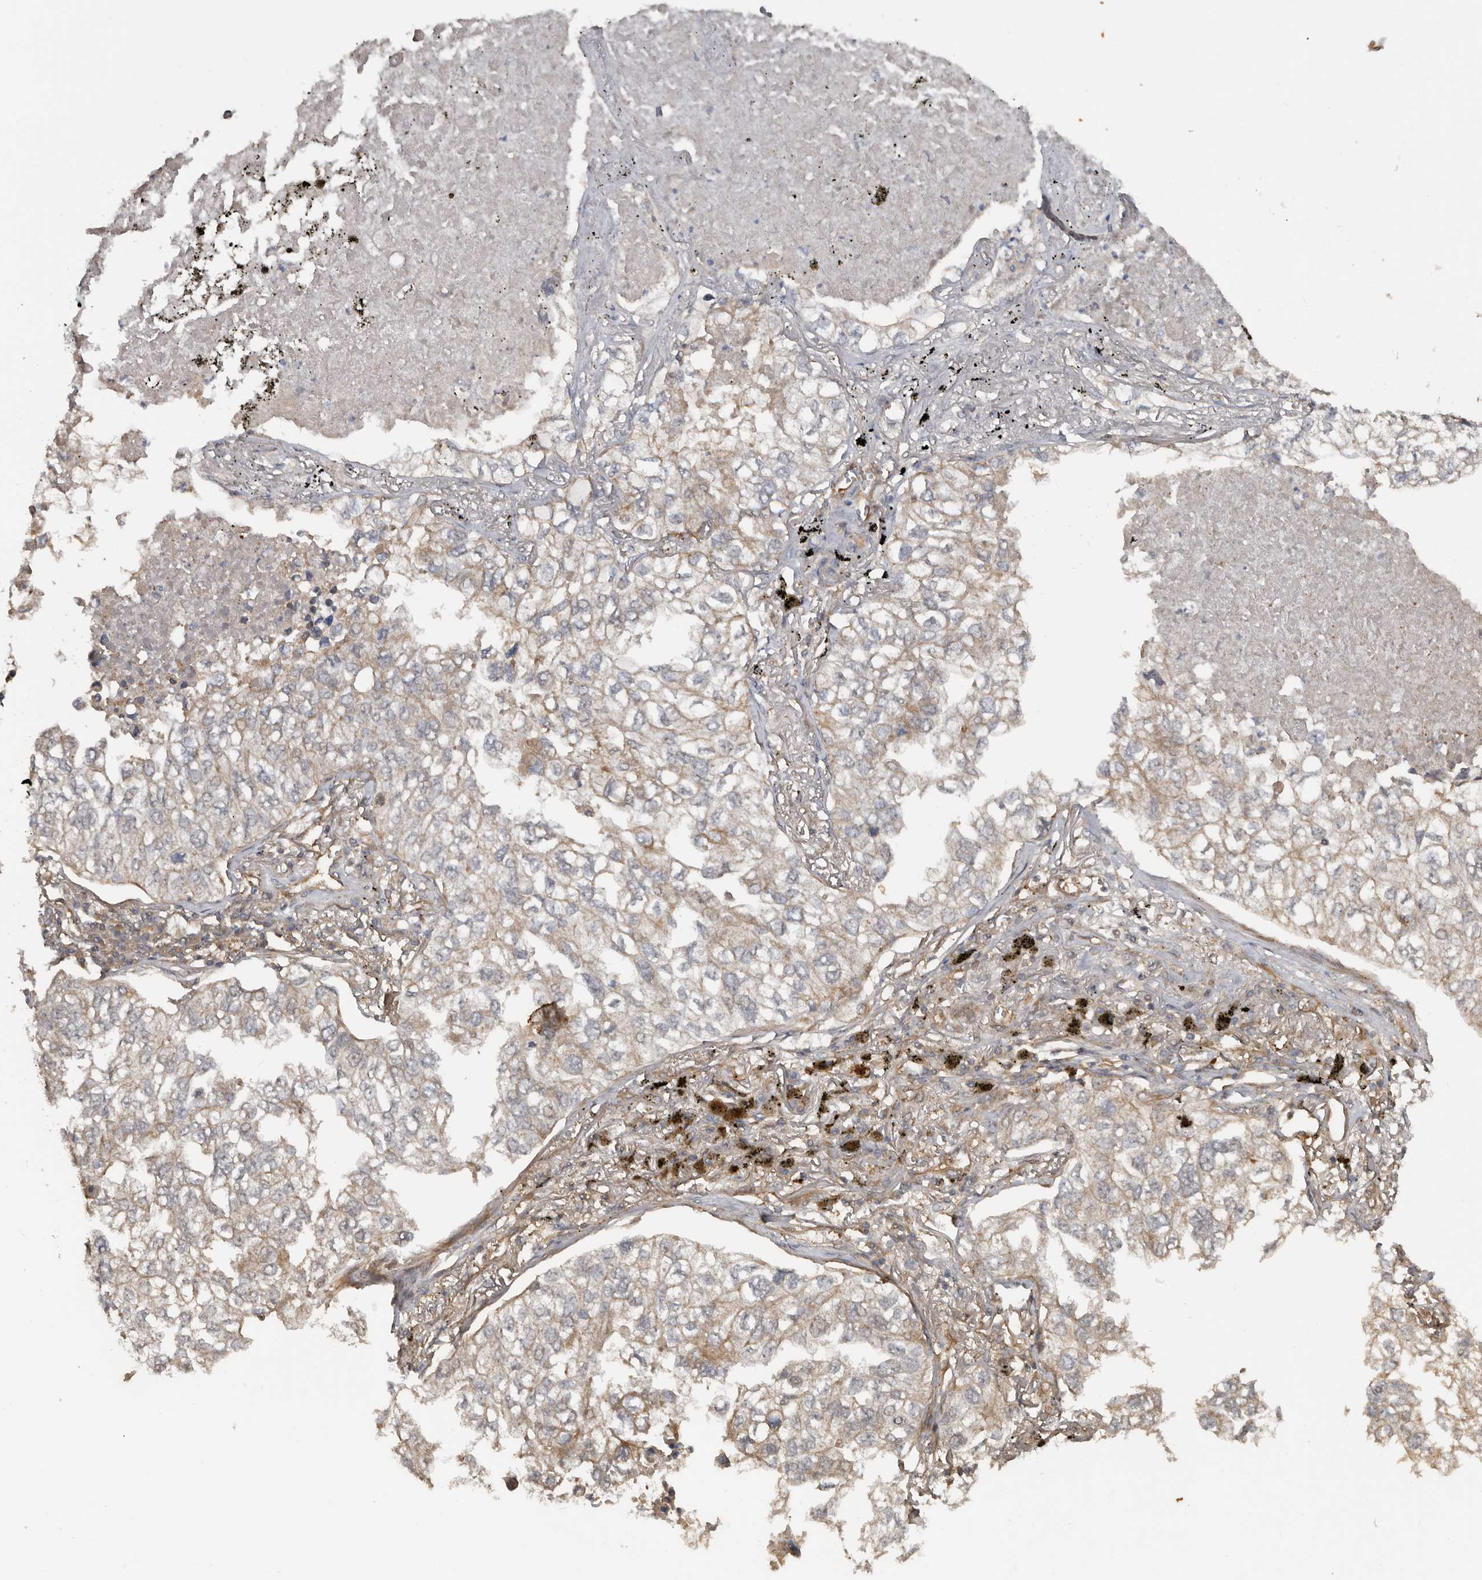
{"staining": {"intensity": "weak", "quantity": "25%-75%", "location": "cytoplasmic/membranous"}, "tissue": "lung cancer", "cell_type": "Tumor cells", "image_type": "cancer", "snomed": [{"axis": "morphology", "description": "Adenocarcinoma, NOS"}, {"axis": "topography", "description": "Lung"}], "caption": "A micrograph of human lung adenocarcinoma stained for a protein reveals weak cytoplasmic/membranous brown staining in tumor cells.", "gene": "EXOC3L1", "patient": {"sex": "male", "age": 65}}